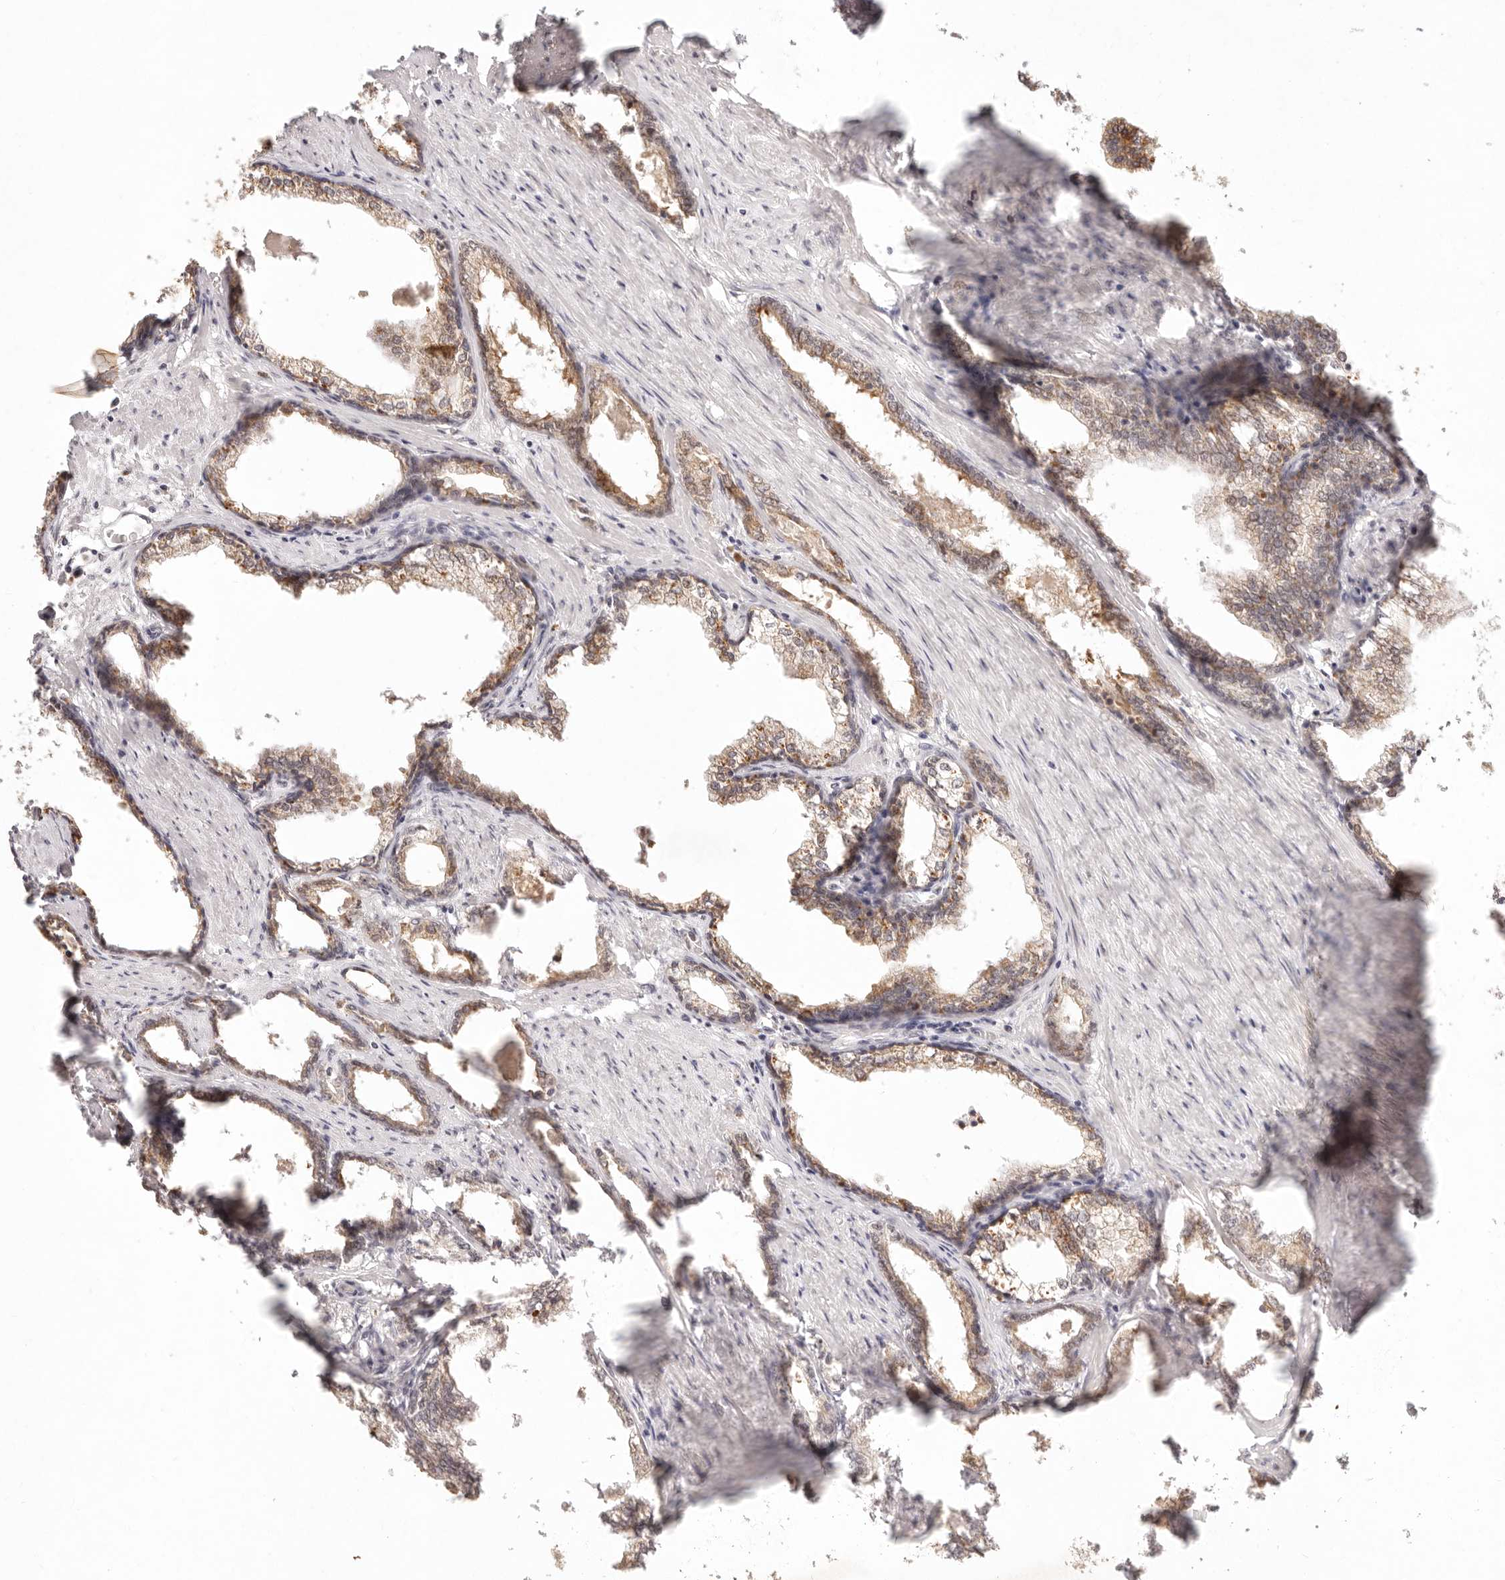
{"staining": {"intensity": "moderate", "quantity": ">75%", "location": "cytoplasmic/membranous"}, "tissue": "prostate cancer", "cell_type": "Tumor cells", "image_type": "cancer", "snomed": [{"axis": "morphology", "description": "Adenocarcinoma, High grade"}, {"axis": "topography", "description": "Prostate"}], "caption": "A high-resolution histopathology image shows immunohistochemistry staining of prostate adenocarcinoma (high-grade), which demonstrates moderate cytoplasmic/membranous positivity in about >75% of tumor cells.", "gene": "C1orf127", "patient": {"sex": "male", "age": 58}}